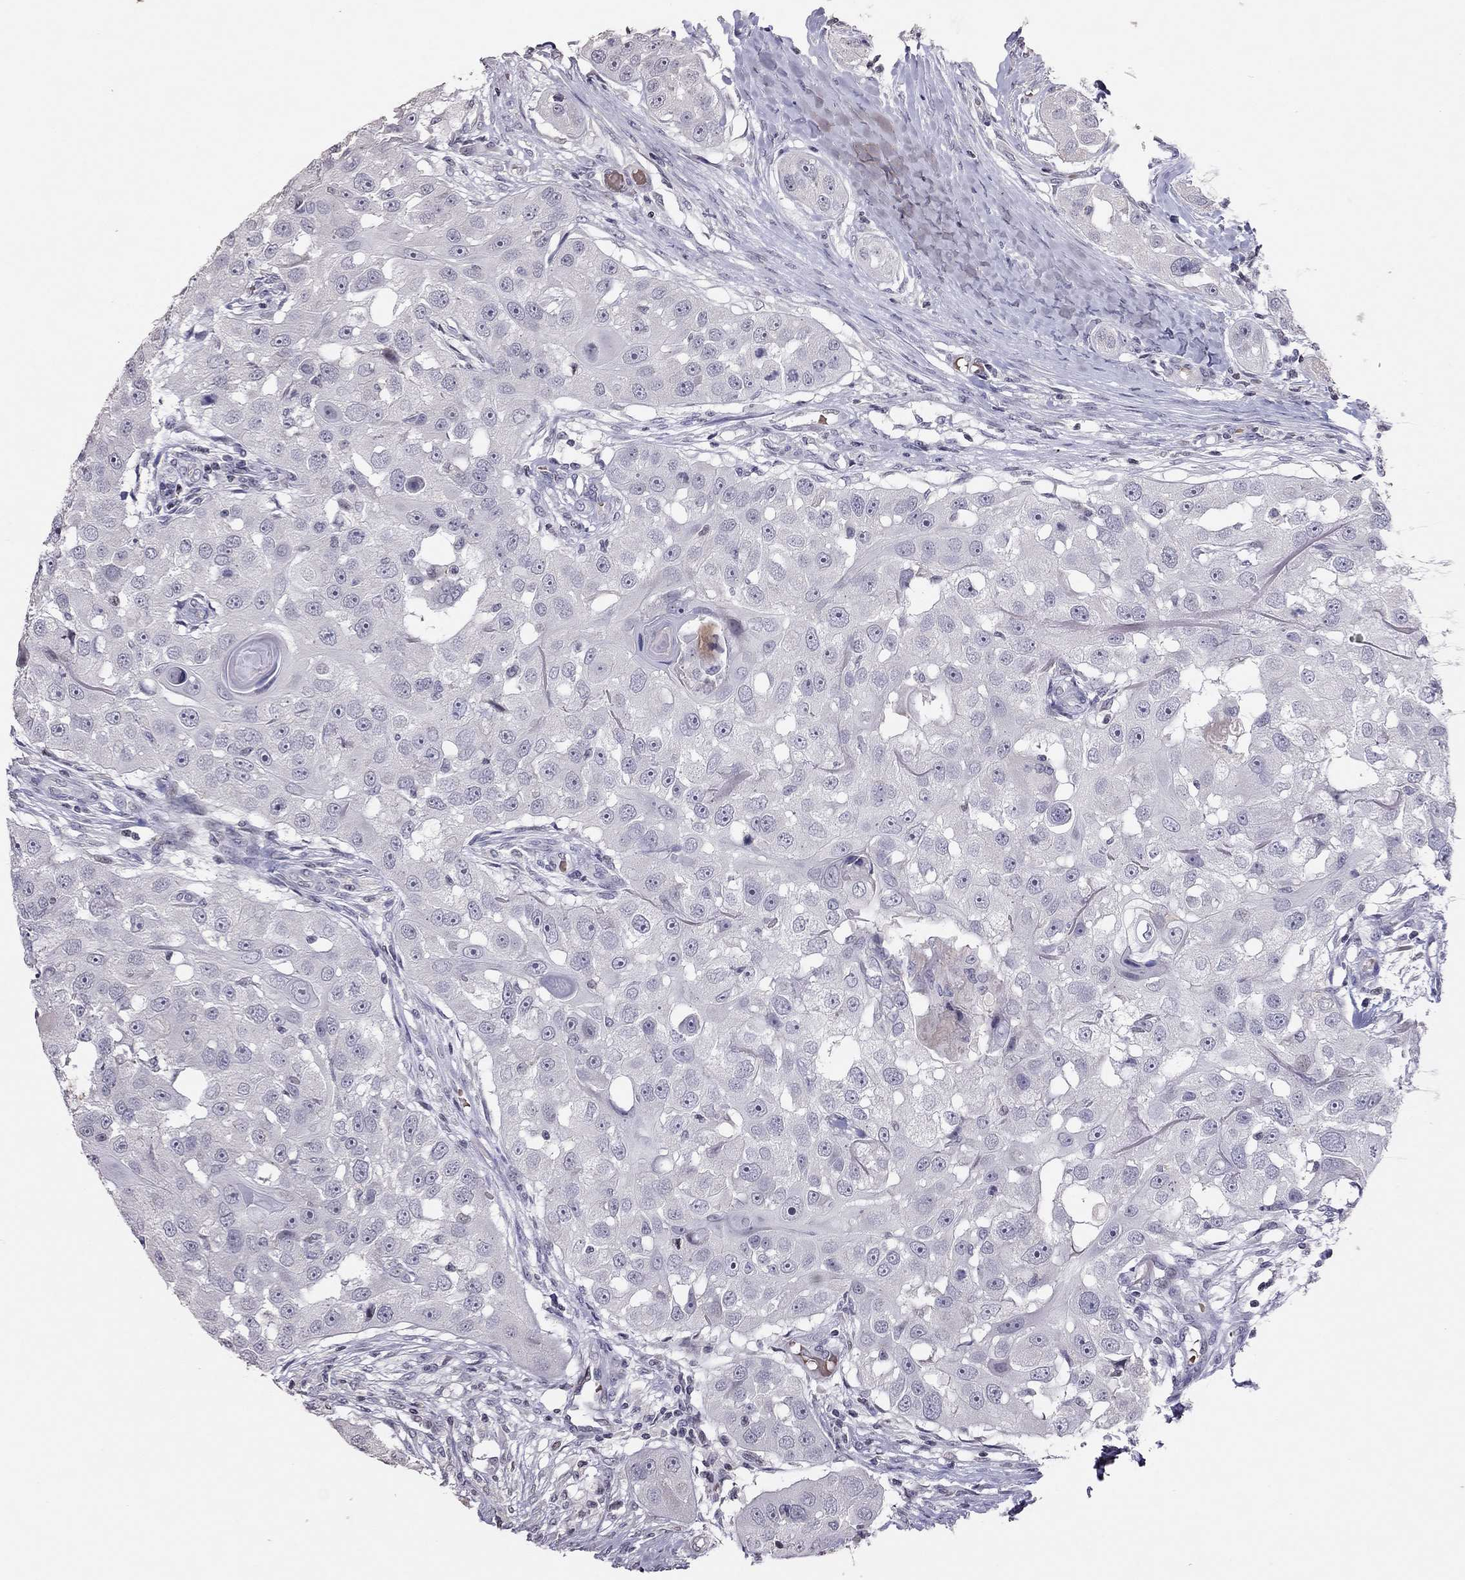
{"staining": {"intensity": "negative", "quantity": "none", "location": "none"}, "tissue": "head and neck cancer", "cell_type": "Tumor cells", "image_type": "cancer", "snomed": [{"axis": "morphology", "description": "Squamous cell carcinoma, NOS"}, {"axis": "topography", "description": "Head-Neck"}], "caption": "A histopathology image of head and neck cancer (squamous cell carcinoma) stained for a protein reveals no brown staining in tumor cells.", "gene": "TSHB", "patient": {"sex": "male", "age": 51}}